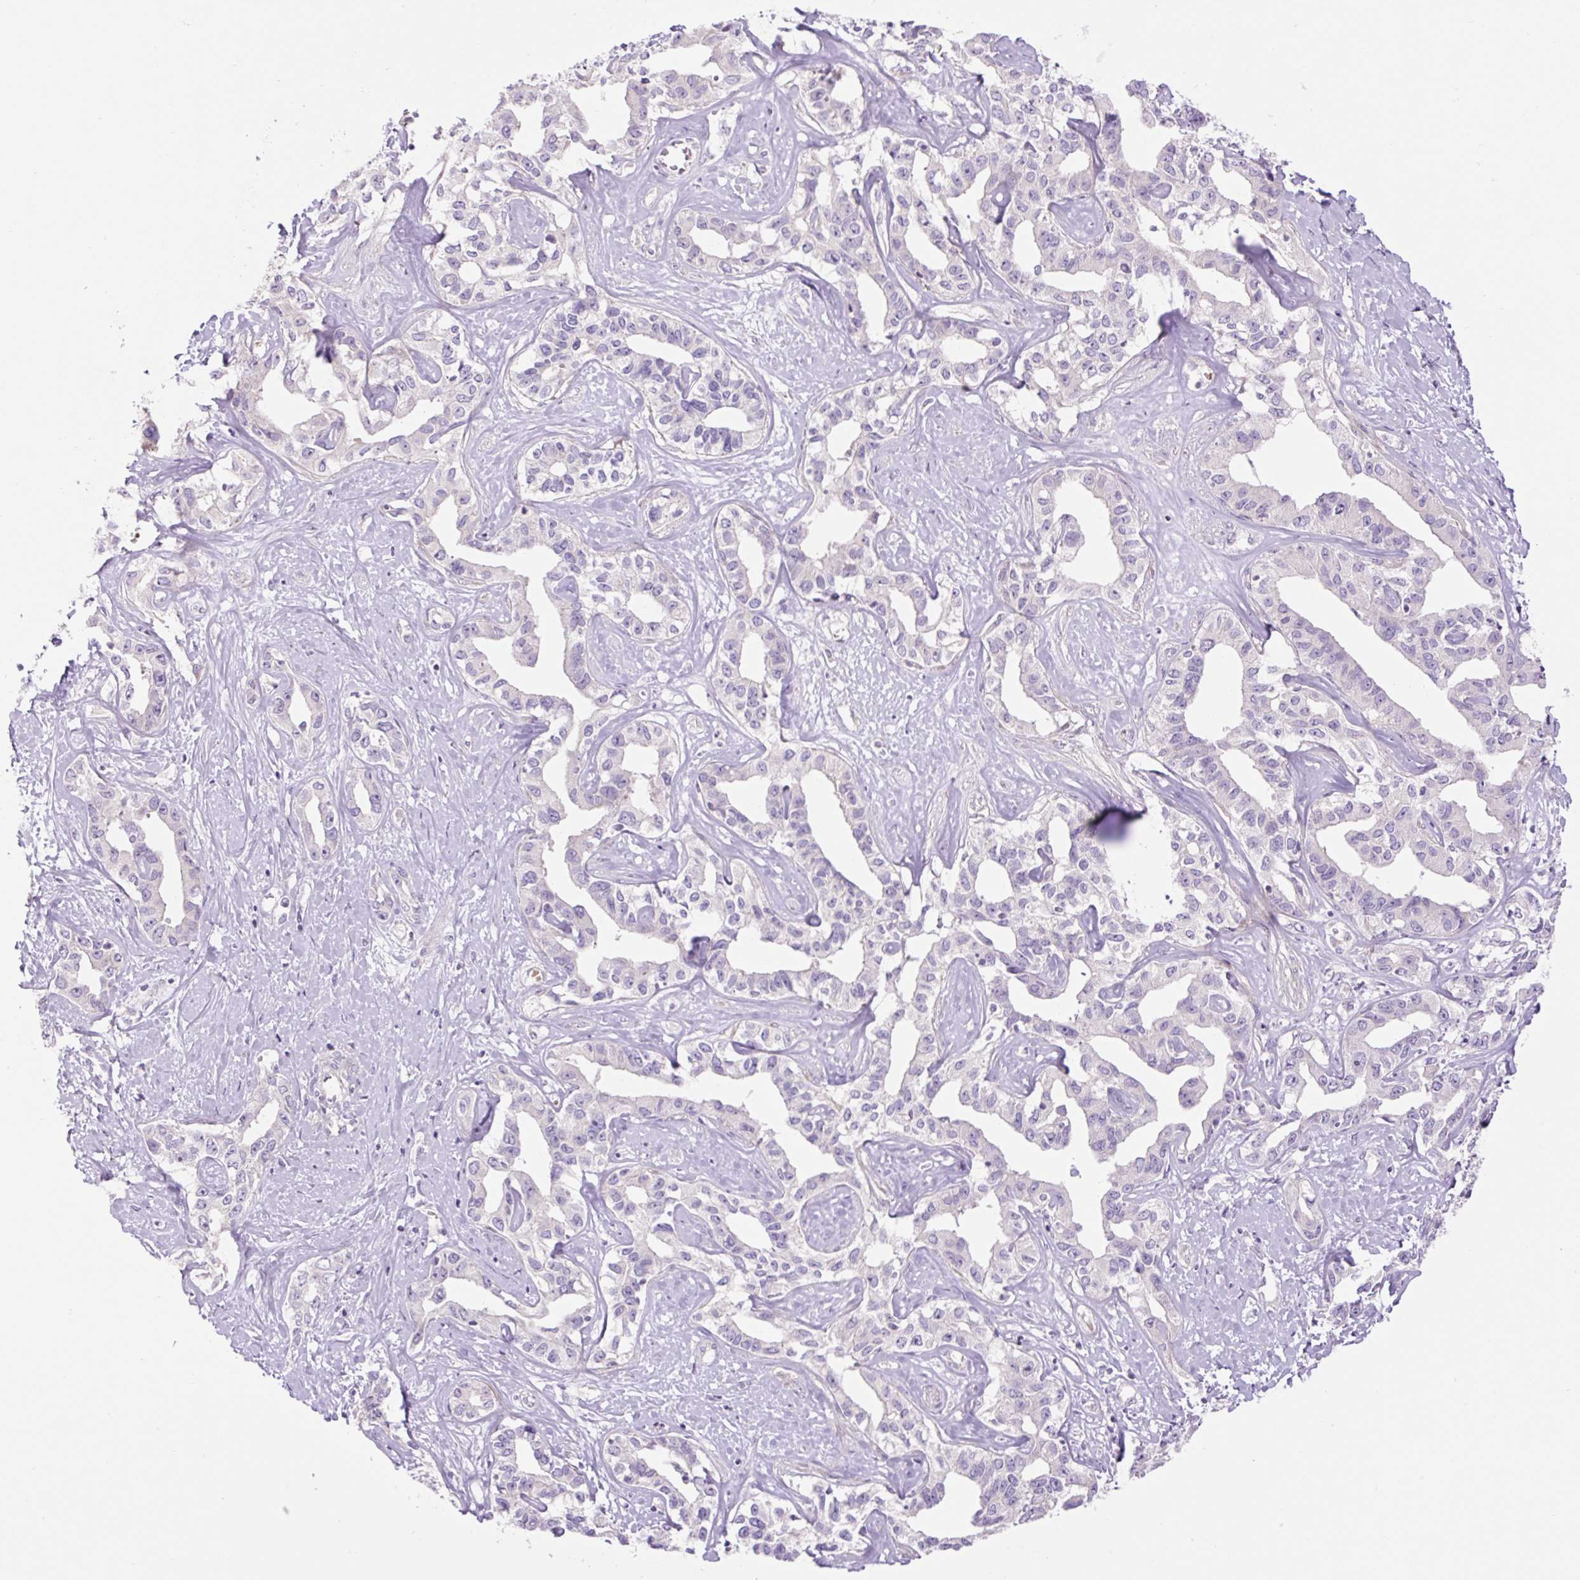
{"staining": {"intensity": "negative", "quantity": "none", "location": "none"}, "tissue": "liver cancer", "cell_type": "Tumor cells", "image_type": "cancer", "snomed": [{"axis": "morphology", "description": "Cholangiocarcinoma"}, {"axis": "topography", "description": "Liver"}], "caption": "Human liver cancer (cholangiocarcinoma) stained for a protein using immunohistochemistry shows no positivity in tumor cells.", "gene": "GRID2", "patient": {"sex": "male", "age": 59}}